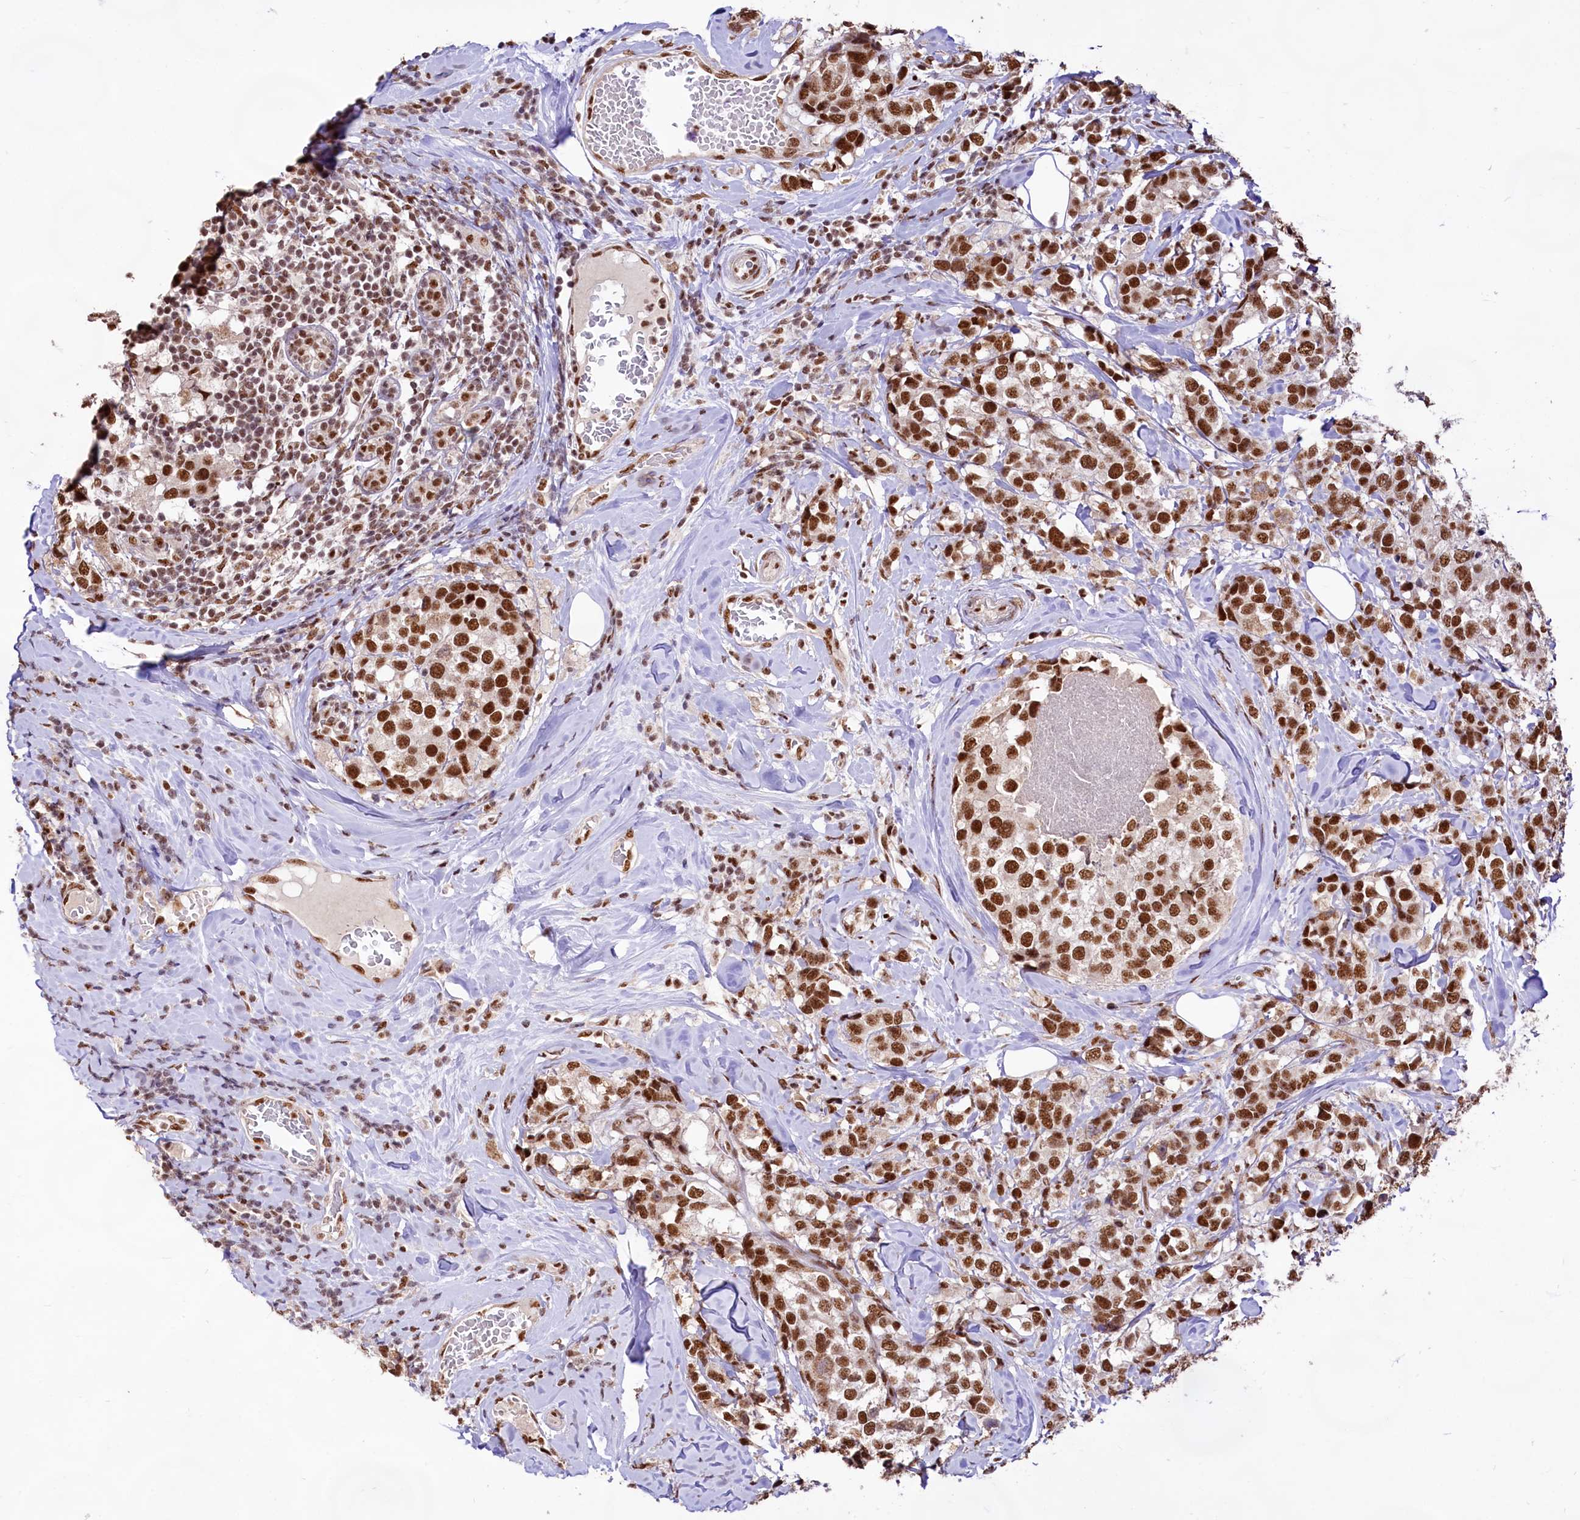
{"staining": {"intensity": "strong", "quantity": ">75%", "location": "nuclear"}, "tissue": "breast cancer", "cell_type": "Tumor cells", "image_type": "cancer", "snomed": [{"axis": "morphology", "description": "Lobular carcinoma"}, {"axis": "topography", "description": "Breast"}], "caption": "Human breast cancer stained with a brown dye displays strong nuclear positive positivity in approximately >75% of tumor cells.", "gene": "HIRA", "patient": {"sex": "female", "age": 59}}